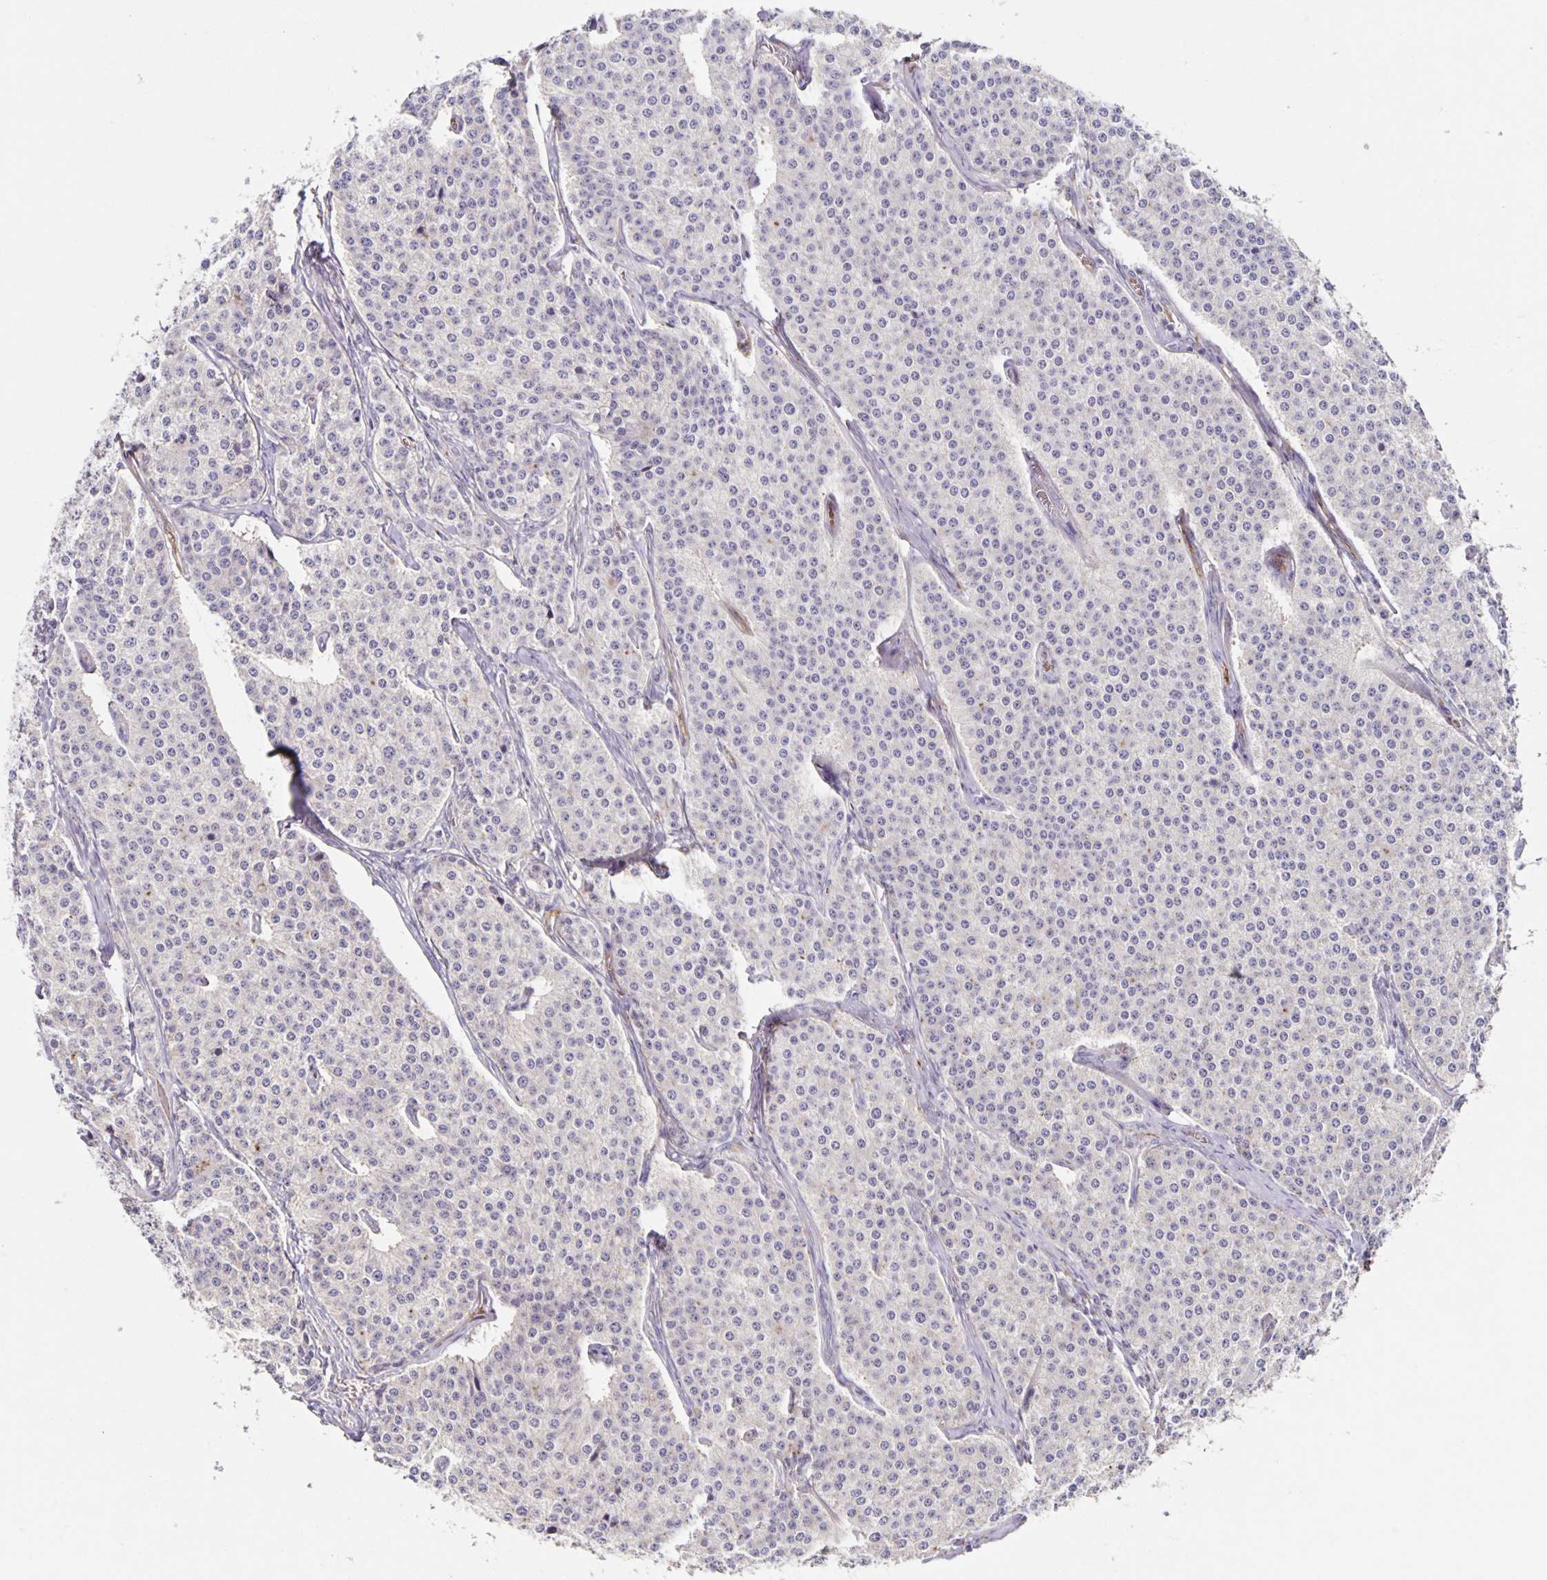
{"staining": {"intensity": "negative", "quantity": "none", "location": "none"}, "tissue": "carcinoid", "cell_type": "Tumor cells", "image_type": "cancer", "snomed": [{"axis": "morphology", "description": "Carcinoid, malignant, NOS"}, {"axis": "topography", "description": "Small intestine"}], "caption": "Immunohistochemical staining of malignant carcinoid shows no significant staining in tumor cells.", "gene": "ITGA2", "patient": {"sex": "female", "age": 64}}